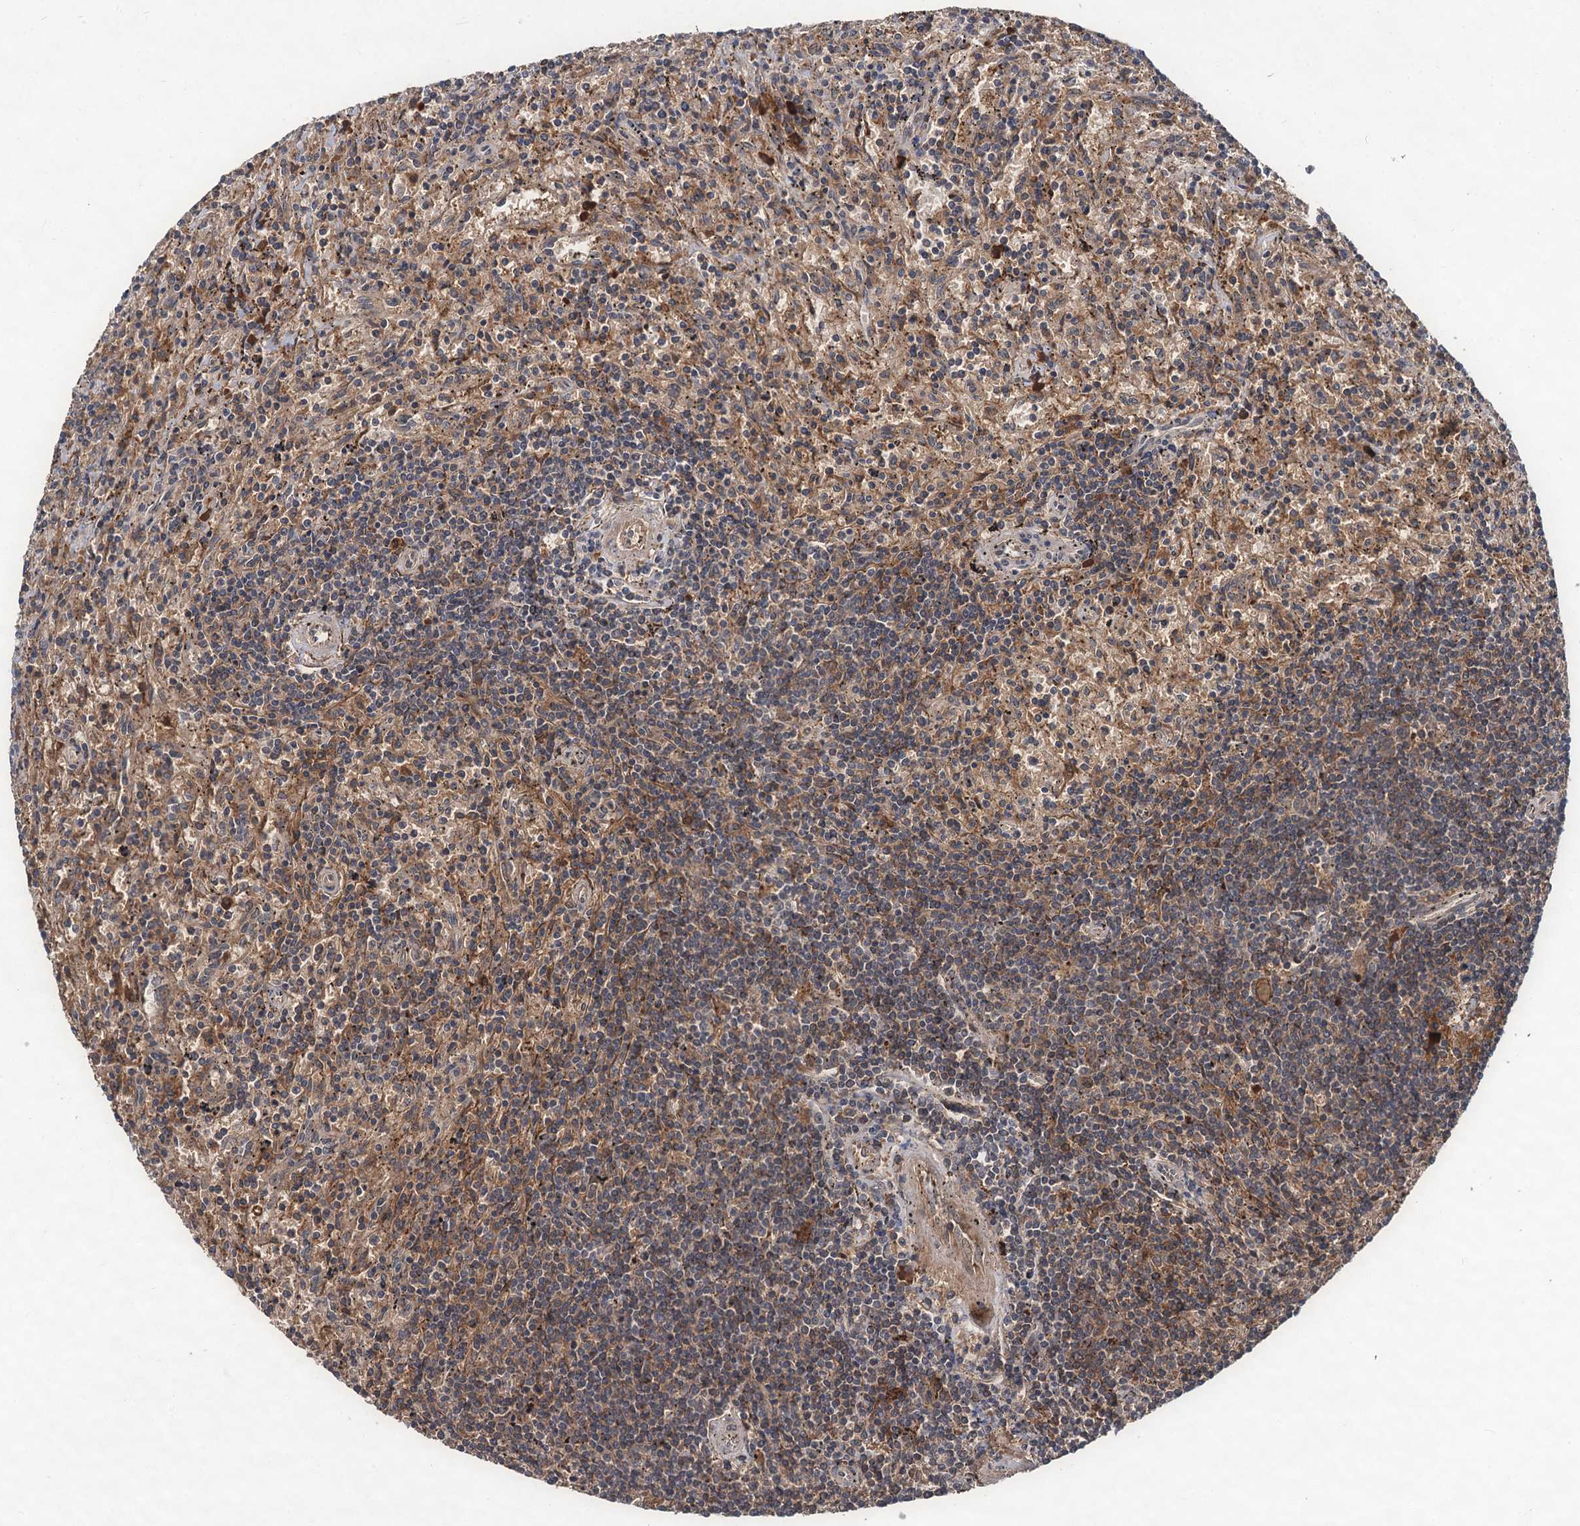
{"staining": {"intensity": "moderate", "quantity": "<25%", "location": "cytoplasmic/membranous"}, "tissue": "lymphoma", "cell_type": "Tumor cells", "image_type": "cancer", "snomed": [{"axis": "morphology", "description": "Malignant lymphoma, non-Hodgkin's type, Low grade"}, {"axis": "topography", "description": "Spleen"}], "caption": "The image exhibits staining of low-grade malignant lymphoma, non-Hodgkin's type, revealing moderate cytoplasmic/membranous protein staining (brown color) within tumor cells.", "gene": "MBD6", "patient": {"sex": "male", "age": 76}}